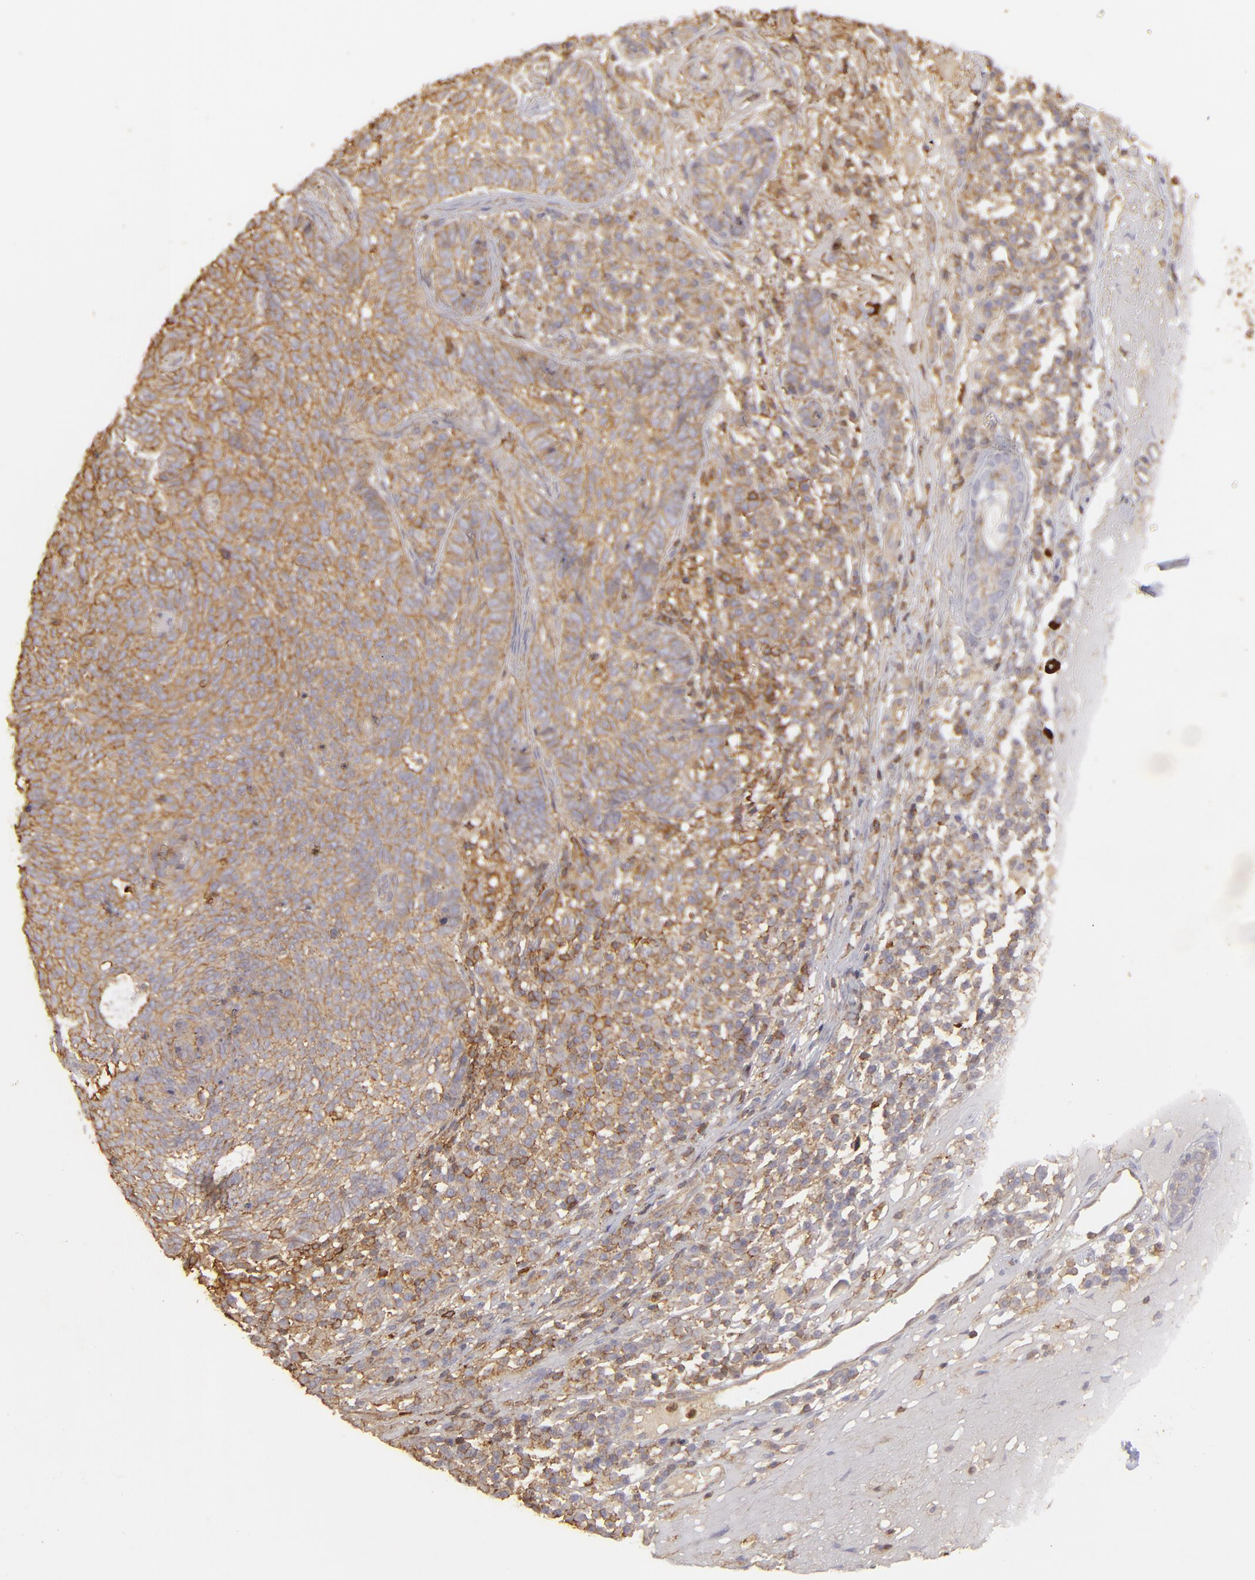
{"staining": {"intensity": "moderate", "quantity": ">75%", "location": "cytoplasmic/membranous"}, "tissue": "skin cancer", "cell_type": "Tumor cells", "image_type": "cancer", "snomed": [{"axis": "morphology", "description": "Basal cell carcinoma"}, {"axis": "topography", "description": "Skin"}], "caption": "IHC of human skin cancer displays medium levels of moderate cytoplasmic/membranous positivity in about >75% of tumor cells.", "gene": "ACTB", "patient": {"sex": "female", "age": 89}}